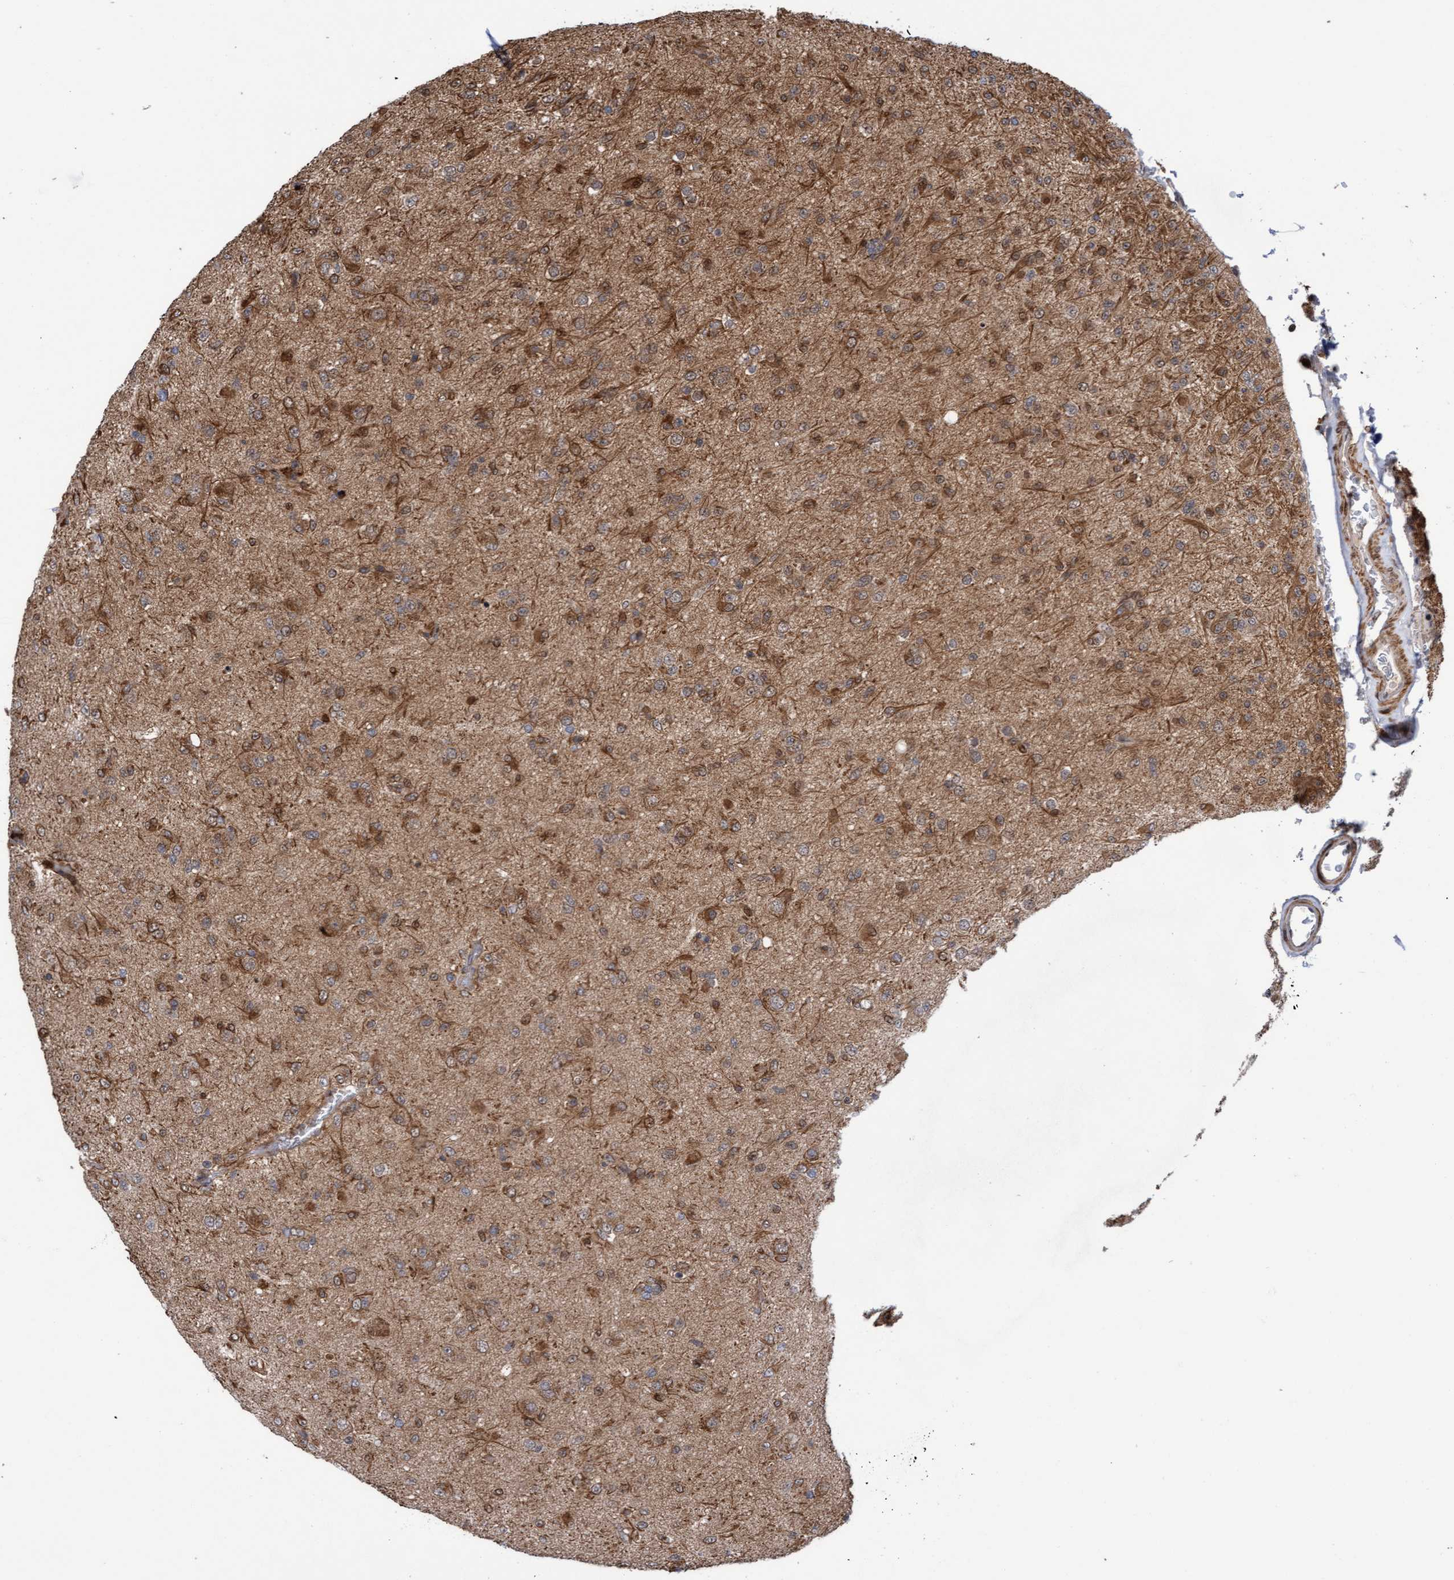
{"staining": {"intensity": "moderate", "quantity": ">75%", "location": "cytoplasmic/membranous"}, "tissue": "glioma", "cell_type": "Tumor cells", "image_type": "cancer", "snomed": [{"axis": "morphology", "description": "Glioma, malignant, Low grade"}, {"axis": "topography", "description": "Brain"}], "caption": "A brown stain labels moderate cytoplasmic/membranous staining of a protein in human glioma tumor cells.", "gene": "ITFG1", "patient": {"sex": "male", "age": 65}}